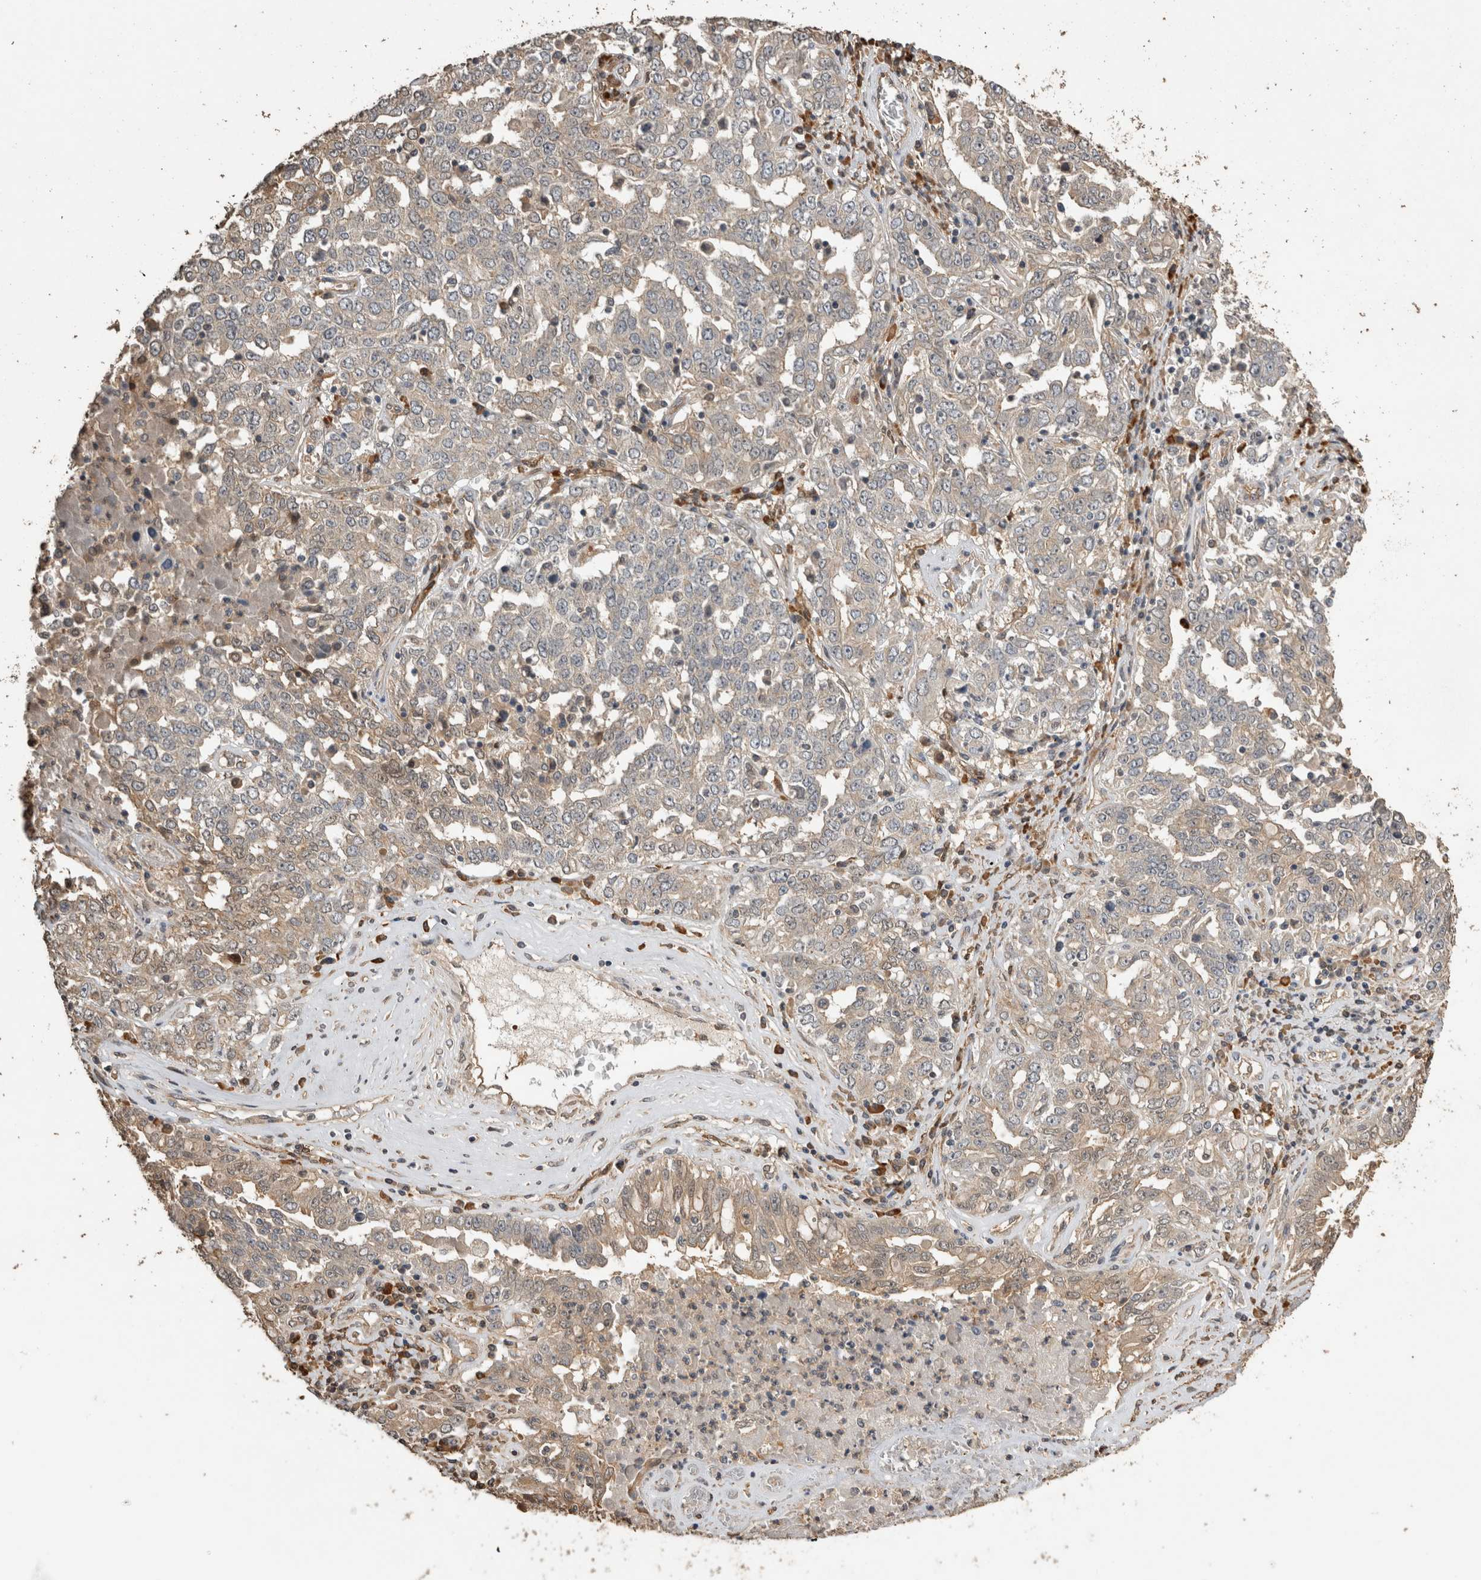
{"staining": {"intensity": "weak", "quantity": "25%-75%", "location": "cytoplasmic/membranous"}, "tissue": "ovarian cancer", "cell_type": "Tumor cells", "image_type": "cancer", "snomed": [{"axis": "morphology", "description": "Carcinoma, endometroid"}, {"axis": "topography", "description": "Ovary"}], "caption": "IHC micrograph of neoplastic tissue: human endometroid carcinoma (ovarian) stained using IHC shows low levels of weak protein expression localized specifically in the cytoplasmic/membranous of tumor cells, appearing as a cytoplasmic/membranous brown color.", "gene": "RHPN1", "patient": {"sex": "female", "age": 62}}